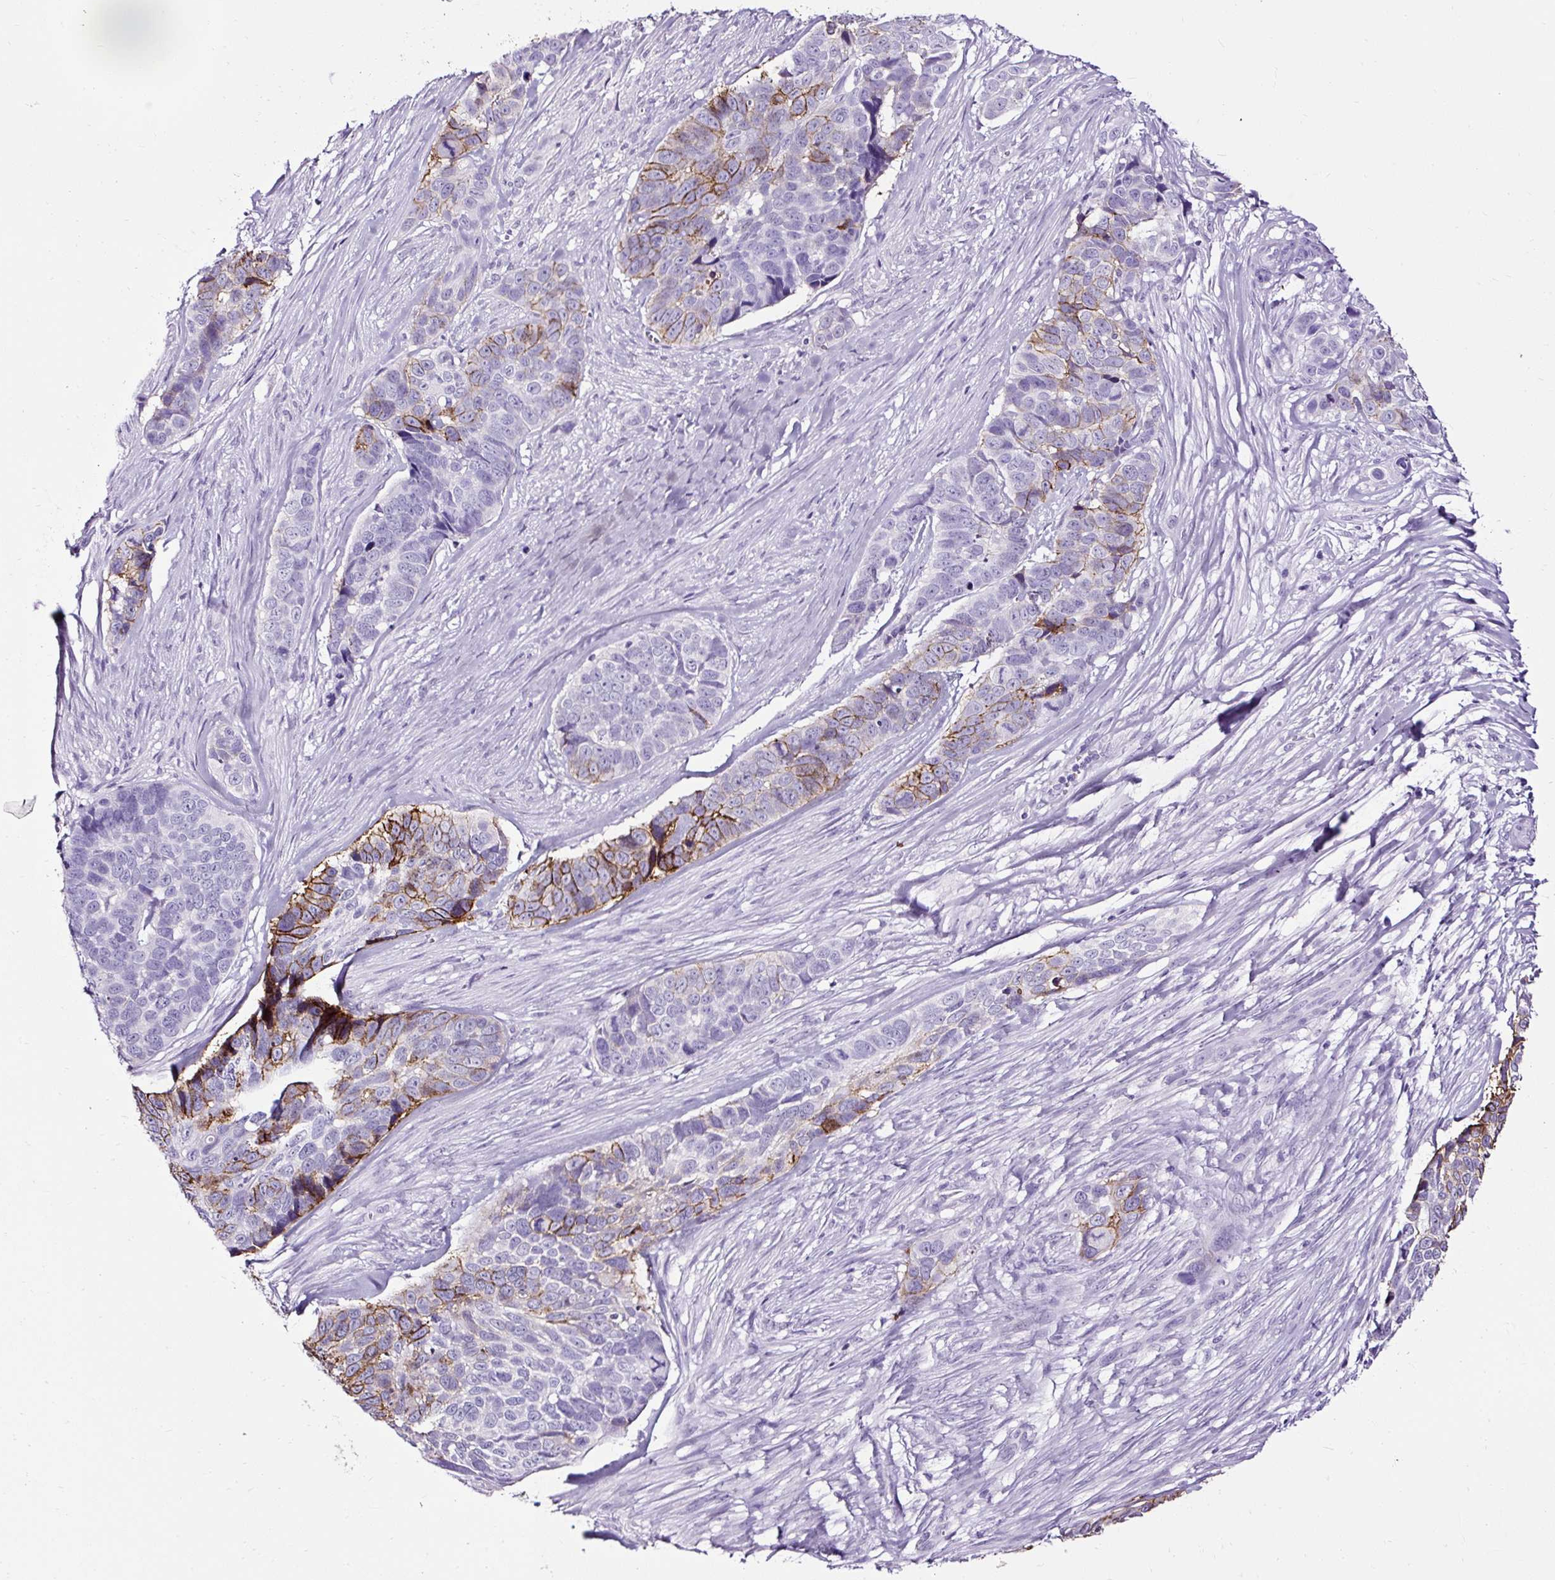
{"staining": {"intensity": "strong", "quantity": "25%-75%", "location": "cytoplasmic/membranous"}, "tissue": "skin cancer", "cell_type": "Tumor cells", "image_type": "cancer", "snomed": [{"axis": "morphology", "description": "Basal cell carcinoma"}, {"axis": "topography", "description": "Skin"}], "caption": "IHC (DAB (3,3'-diaminobenzidine)) staining of human skin cancer (basal cell carcinoma) shows strong cytoplasmic/membranous protein staining in about 25%-75% of tumor cells.", "gene": "SLC7A8", "patient": {"sex": "female", "age": 82}}